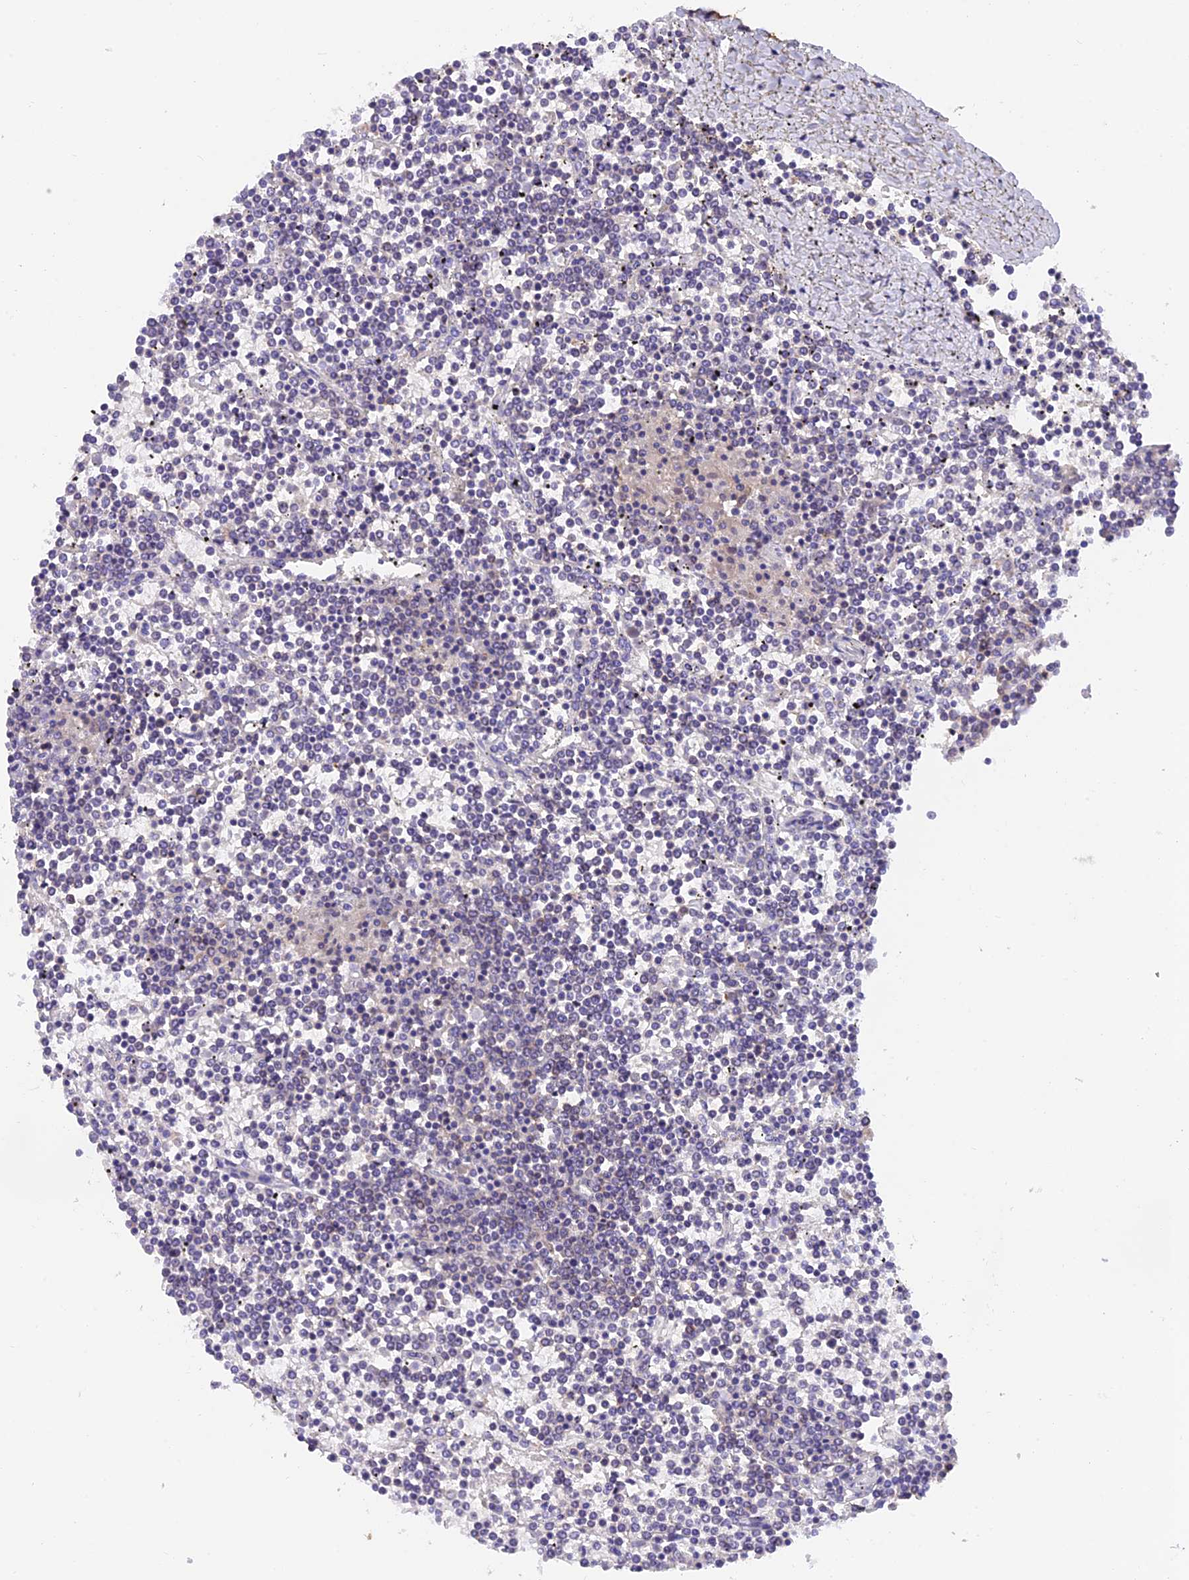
{"staining": {"intensity": "negative", "quantity": "none", "location": "none"}, "tissue": "lymphoma", "cell_type": "Tumor cells", "image_type": "cancer", "snomed": [{"axis": "morphology", "description": "Malignant lymphoma, non-Hodgkin's type, Low grade"}, {"axis": "topography", "description": "Spleen"}], "caption": "Tumor cells show no significant protein positivity in malignant lymphoma, non-Hodgkin's type (low-grade).", "gene": "LPXN", "patient": {"sex": "female", "age": 19}}